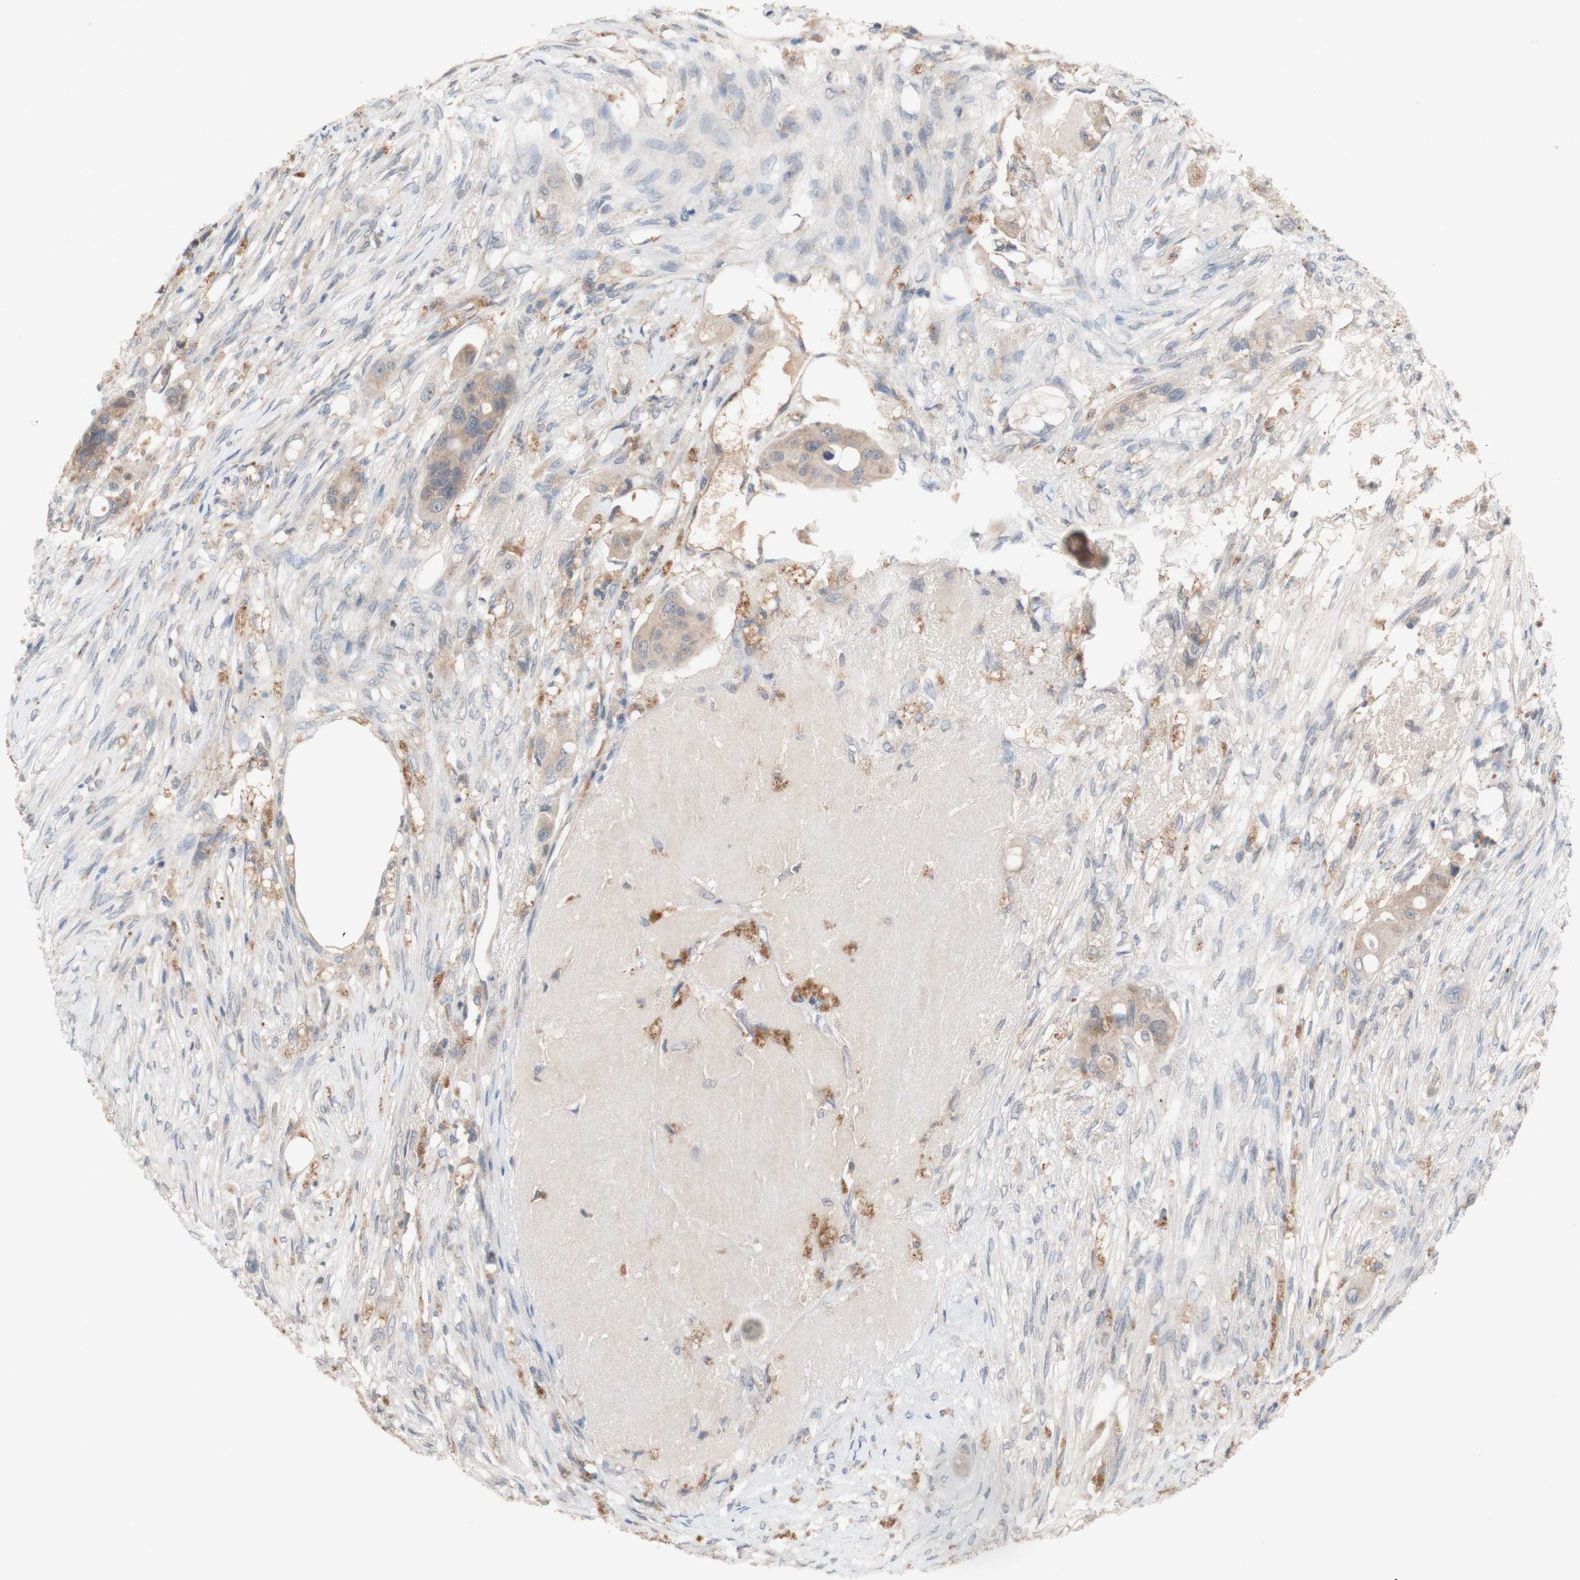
{"staining": {"intensity": "weak", "quantity": ">75%", "location": "cytoplasmic/membranous"}, "tissue": "colorectal cancer", "cell_type": "Tumor cells", "image_type": "cancer", "snomed": [{"axis": "morphology", "description": "Adenocarcinoma, NOS"}, {"axis": "topography", "description": "Colon"}], "caption": "This is a histology image of immunohistochemistry staining of colorectal cancer (adenocarcinoma), which shows weak positivity in the cytoplasmic/membranous of tumor cells.", "gene": "PEX2", "patient": {"sex": "female", "age": 57}}